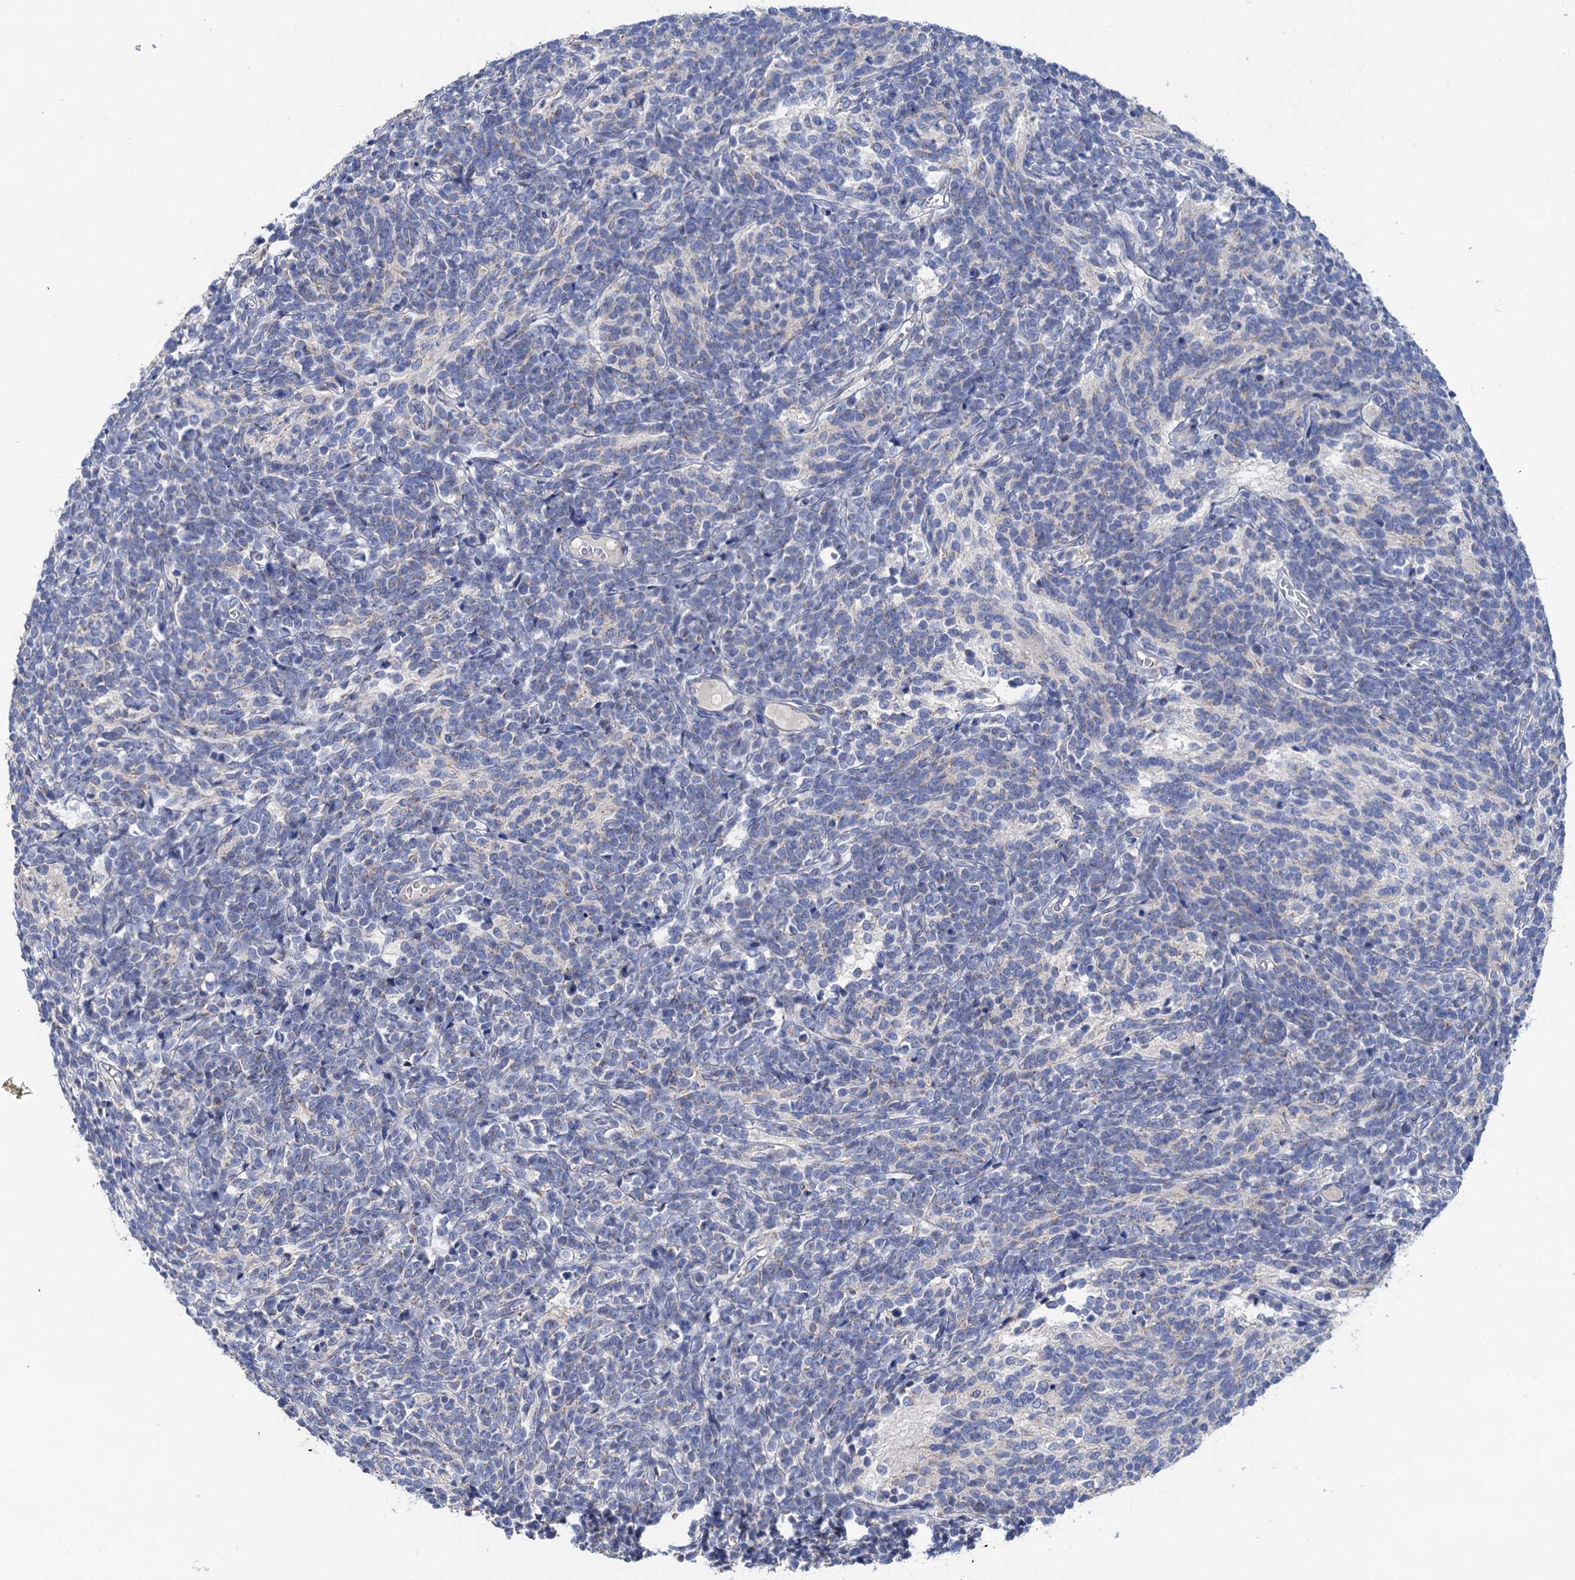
{"staining": {"intensity": "negative", "quantity": "none", "location": "none"}, "tissue": "glioma", "cell_type": "Tumor cells", "image_type": "cancer", "snomed": [{"axis": "morphology", "description": "Glioma, malignant, Low grade"}, {"axis": "topography", "description": "Brain"}], "caption": "Immunohistochemistry histopathology image of glioma stained for a protein (brown), which exhibits no staining in tumor cells.", "gene": "MRPL48", "patient": {"sex": "female", "age": 1}}